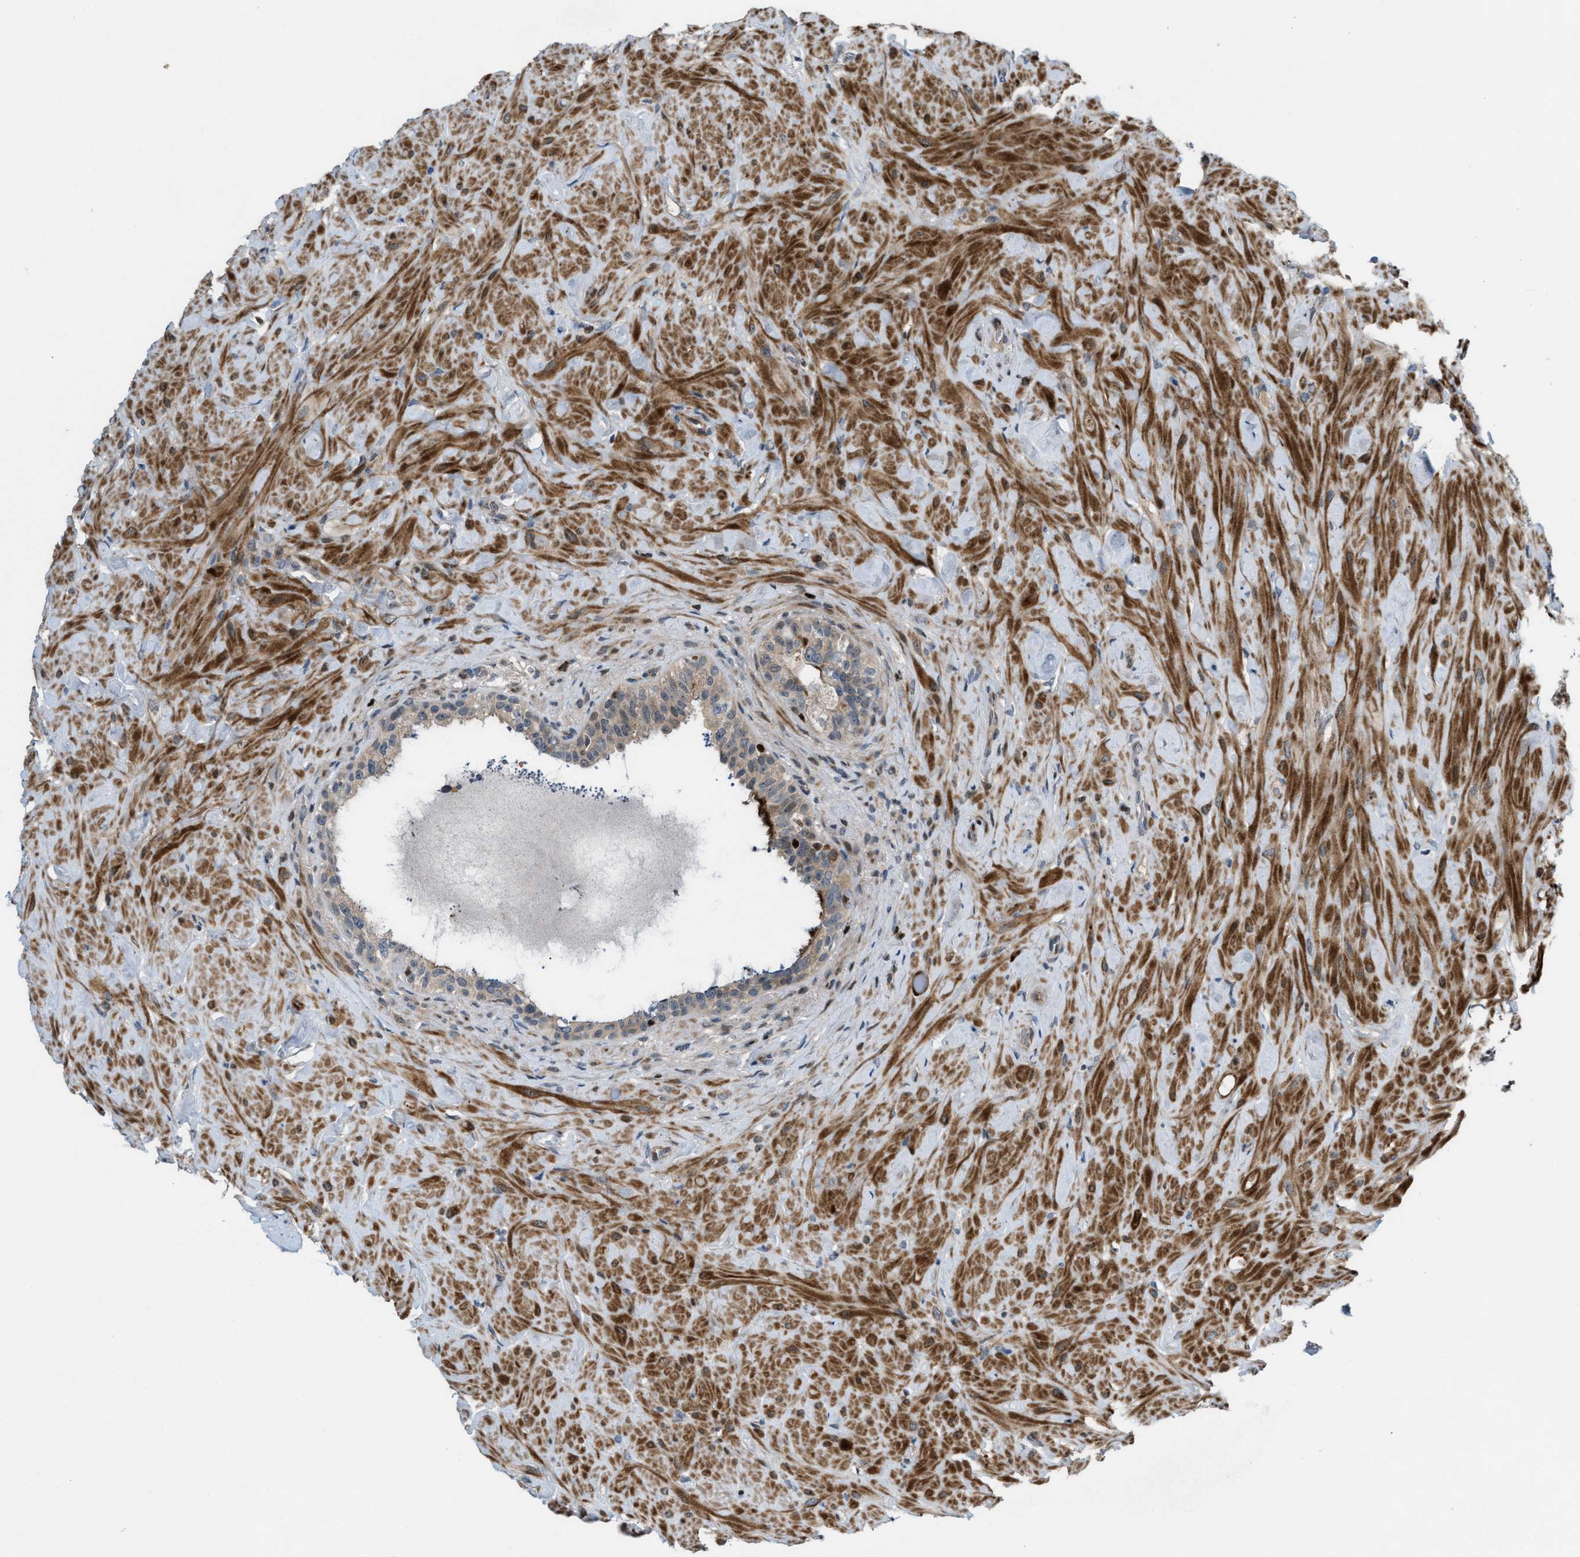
{"staining": {"intensity": "weak", "quantity": "<25%", "location": "cytoplasmic/membranous"}, "tissue": "seminal vesicle", "cell_type": "Glandular cells", "image_type": "normal", "snomed": [{"axis": "morphology", "description": "Normal tissue, NOS"}, {"axis": "topography", "description": "Seminal veicle"}], "caption": "Immunohistochemical staining of benign human seminal vesicle shows no significant positivity in glandular cells.", "gene": "ZNF276", "patient": {"sex": "male", "age": 68}}